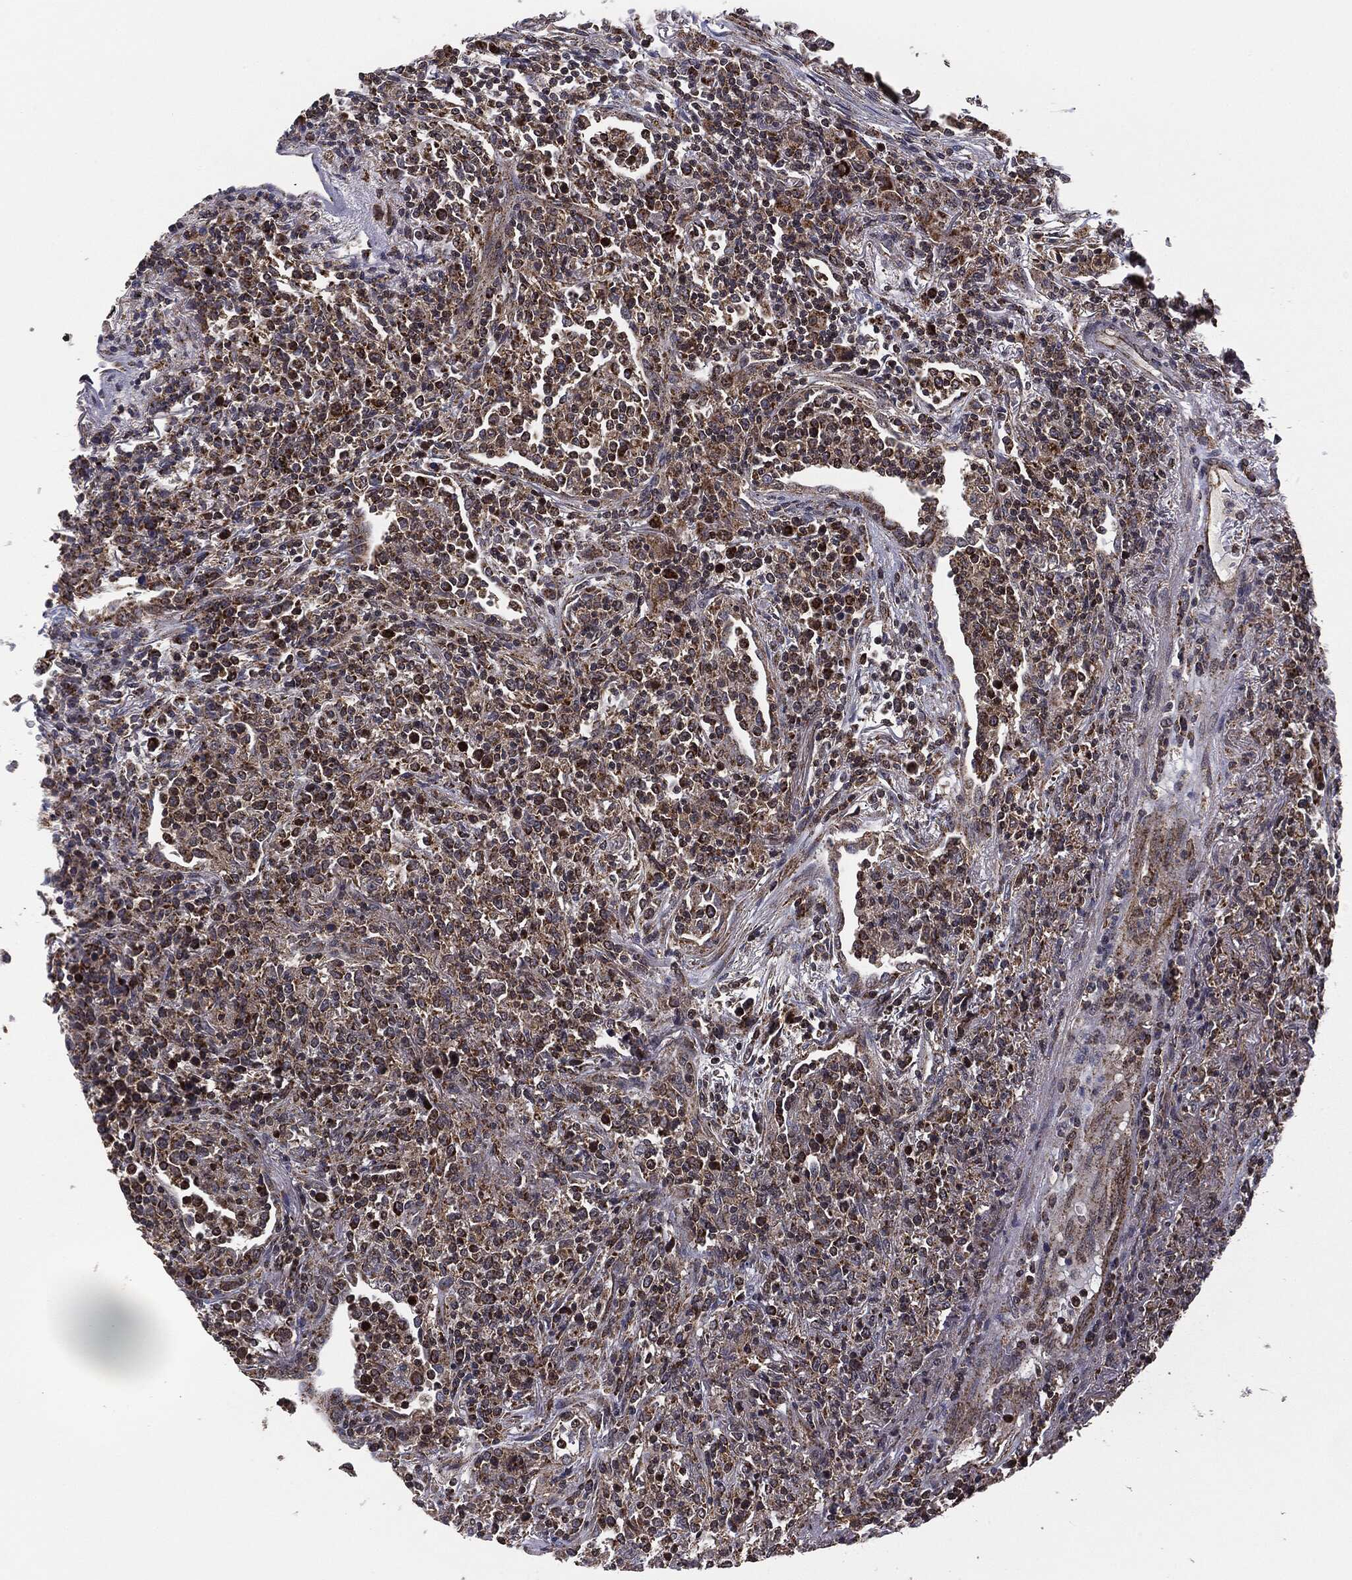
{"staining": {"intensity": "moderate", "quantity": ">75%", "location": "cytoplasmic/membranous"}, "tissue": "lymphoma", "cell_type": "Tumor cells", "image_type": "cancer", "snomed": [{"axis": "morphology", "description": "Malignant lymphoma, non-Hodgkin's type, High grade"}, {"axis": "topography", "description": "Lung"}], "caption": "Protein expression analysis of human lymphoma reveals moderate cytoplasmic/membranous staining in about >75% of tumor cells.", "gene": "MTOR", "patient": {"sex": "male", "age": 79}}